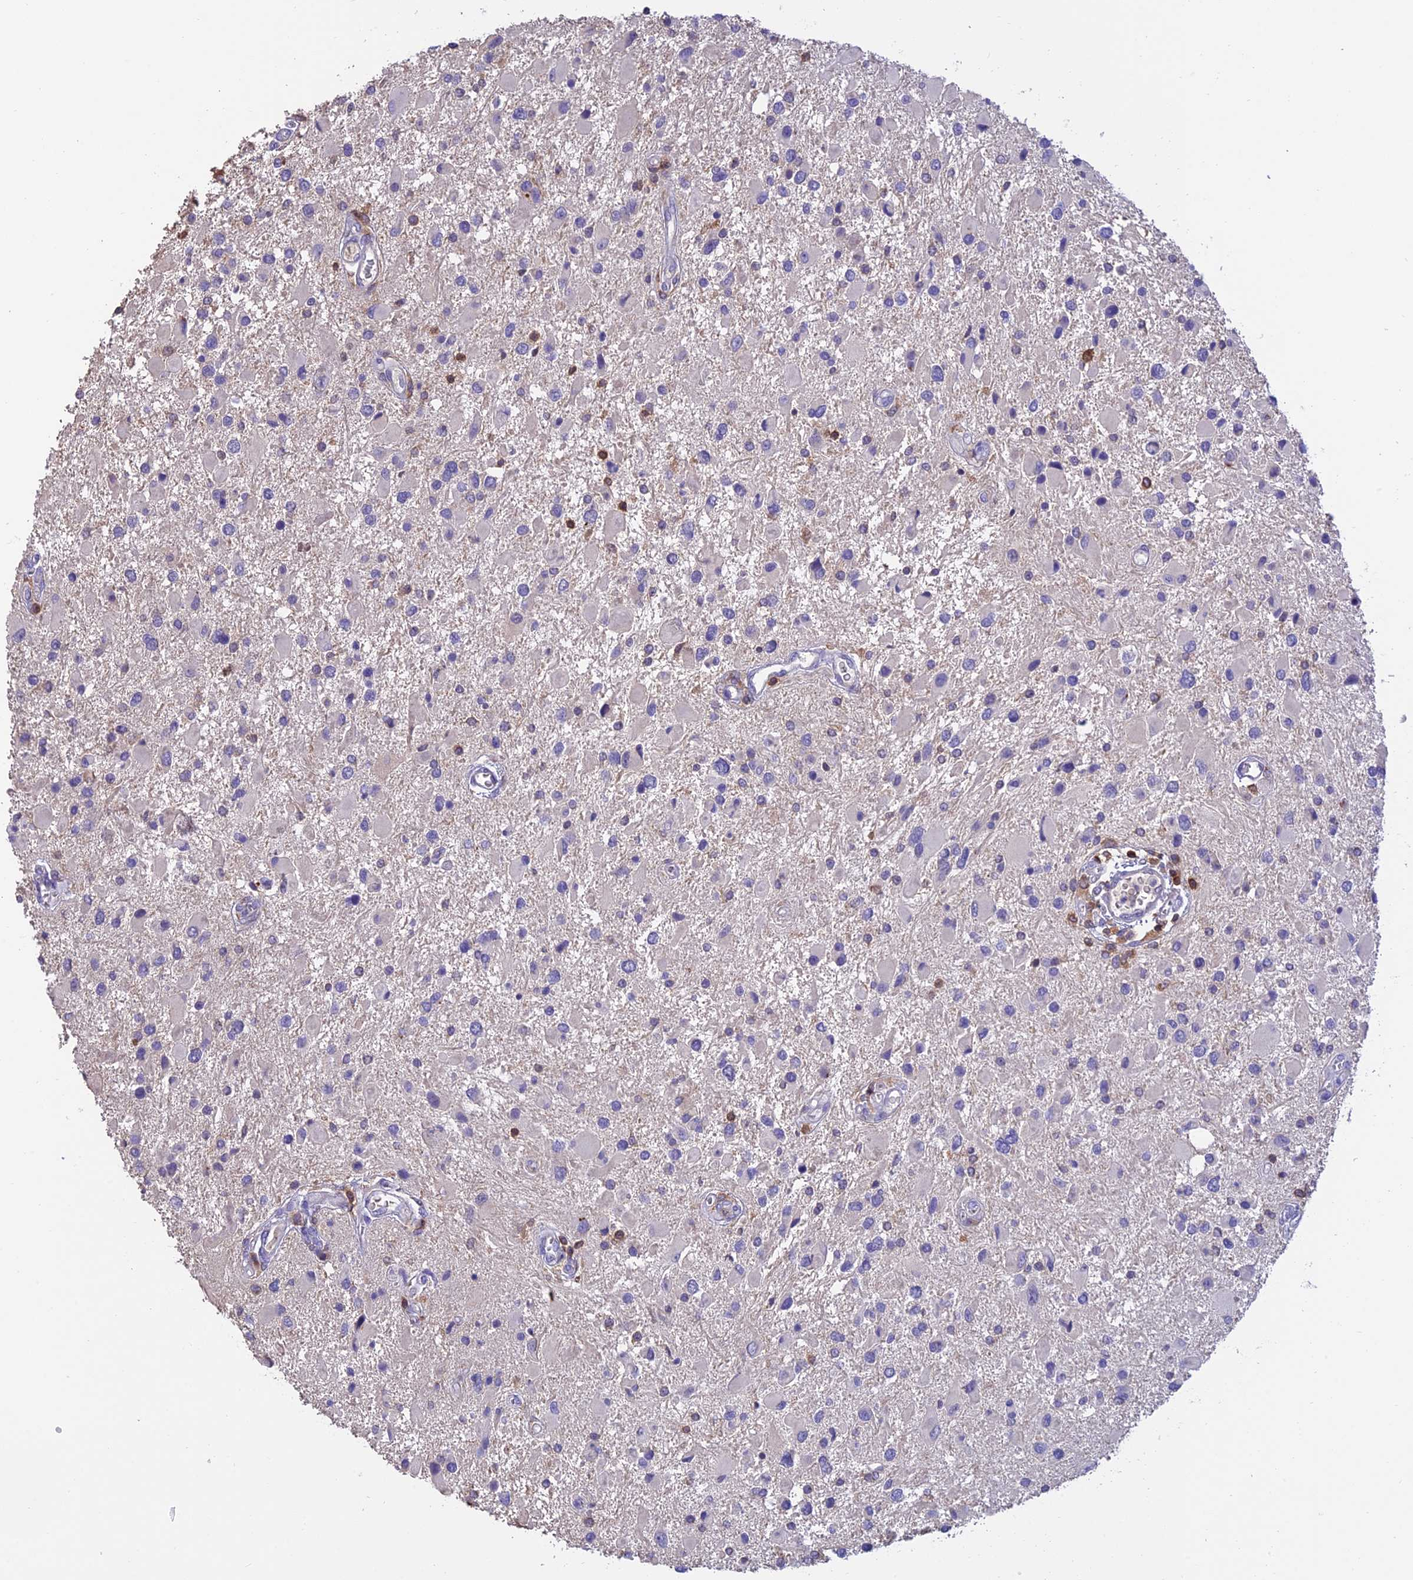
{"staining": {"intensity": "negative", "quantity": "none", "location": "none"}, "tissue": "glioma", "cell_type": "Tumor cells", "image_type": "cancer", "snomed": [{"axis": "morphology", "description": "Glioma, malignant, High grade"}, {"axis": "topography", "description": "Brain"}], "caption": "Tumor cells are negative for brown protein staining in malignant glioma (high-grade).", "gene": "LPXN", "patient": {"sex": "male", "age": 53}}